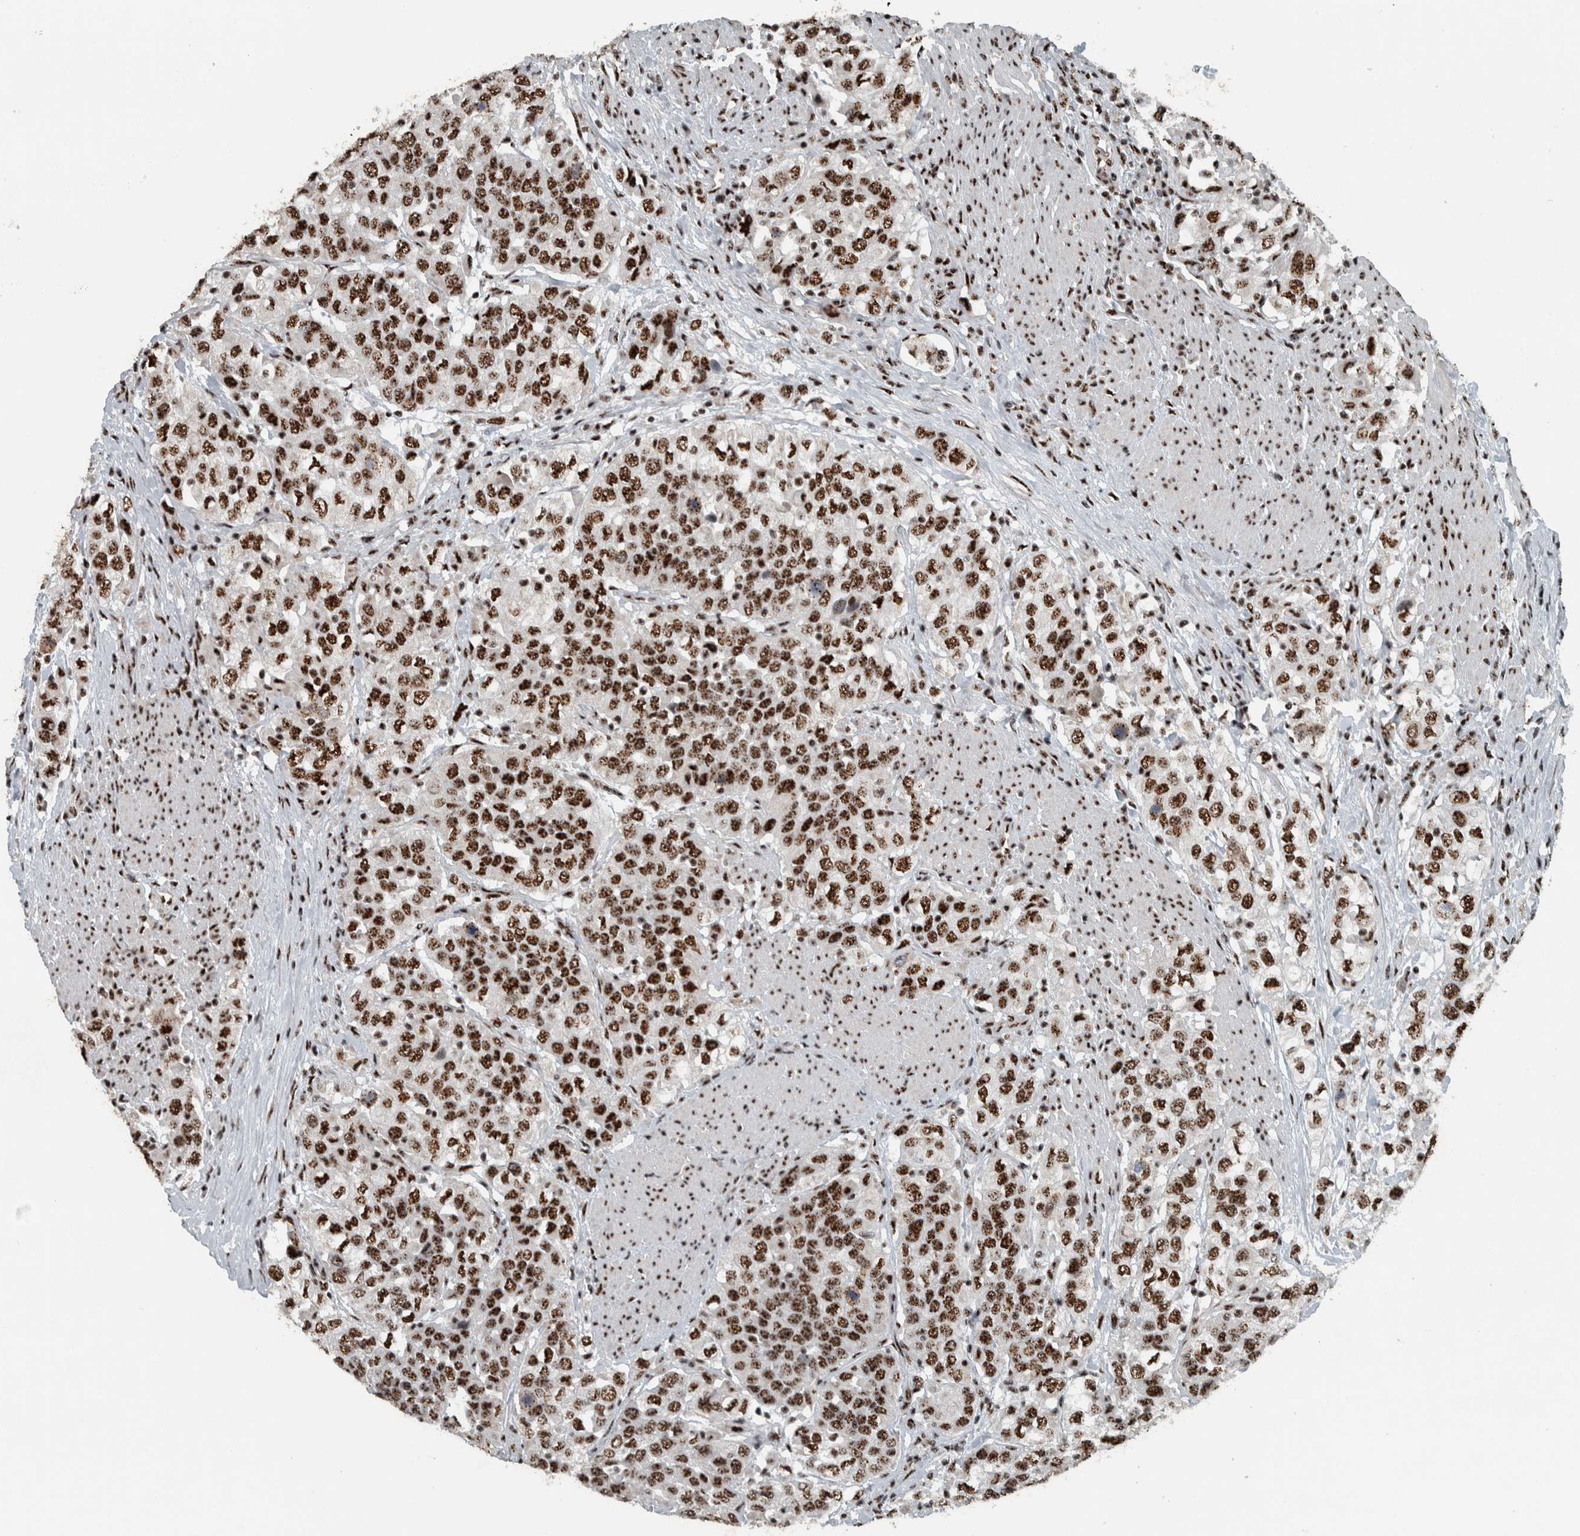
{"staining": {"intensity": "strong", "quantity": ">75%", "location": "nuclear"}, "tissue": "urothelial cancer", "cell_type": "Tumor cells", "image_type": "cancer", "snomed": [{"axis": "morphology", "description": "Urothelial carcinoma, High grade"}, {"axis": "topography", "description": "Urinary bladder"}], "caption": "Human urothelial carcinoma (high-grade) stained for a protein (brown) exhibits strong nuclear positive expression in about >75% of tumor cells.", "gene": "SON", "patient": {"sex": "female", "age": 80}}